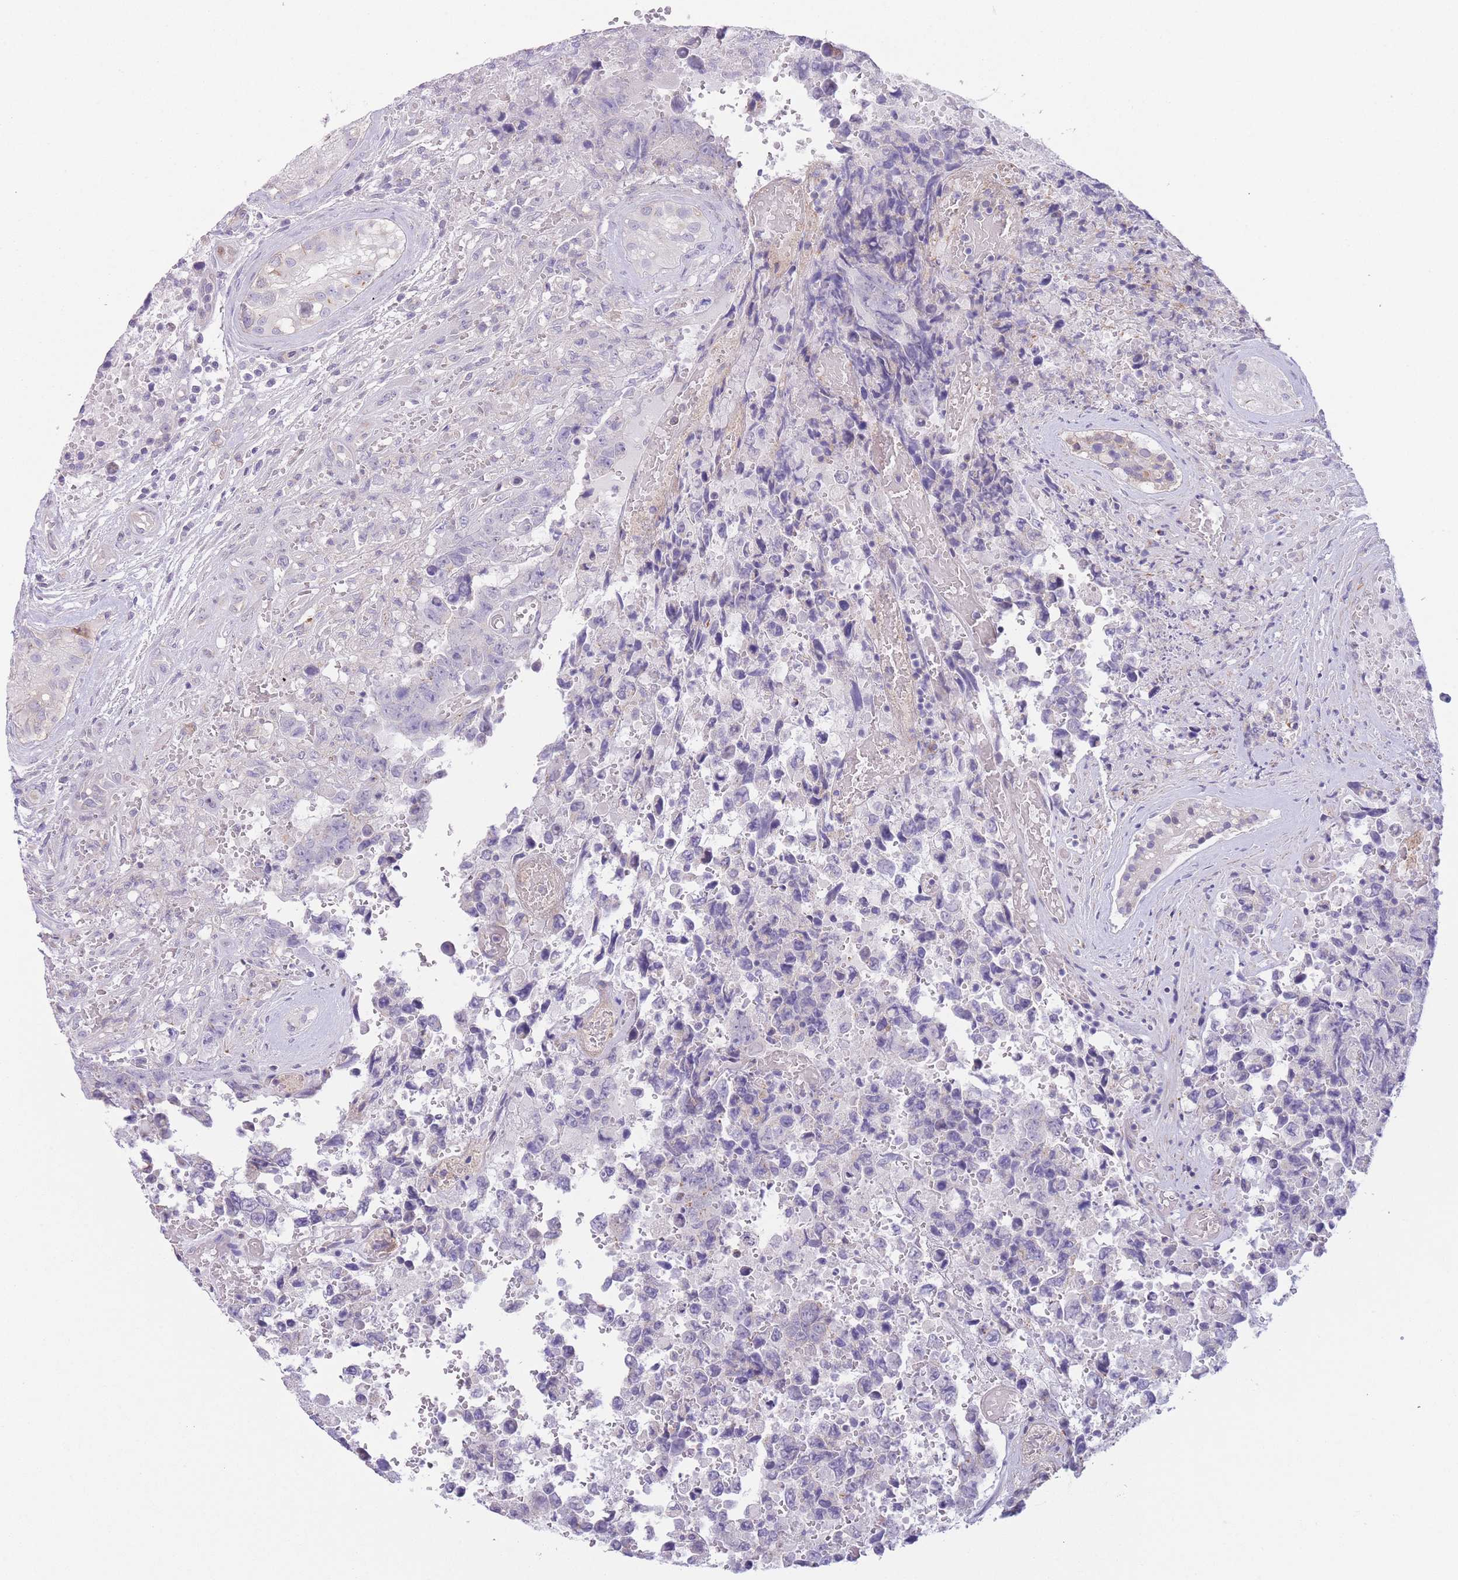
{"staining": {"intensity": "negative", "quantity": "none", "location": "none"}, "tissue": "testis cancer", "cell_type": "Tumor cells", "image_type": "cancer", "snomed": [{"axis": "morphology", "description": "Normal tissue, NOS"}, {"axis": "morphology", "description": "Carcinoma, Embryonal, NOS"}, {"axis": "topography", "description": "Testis"}, {"axis": "topography", "description": "Epididymis"}], "caption": "Micrograph shows no significant protein expression in tumor cells of embryonal carcinoma (testis).", "gene": "C9orf152", "patient": {"sex": "male", "age": 25}}